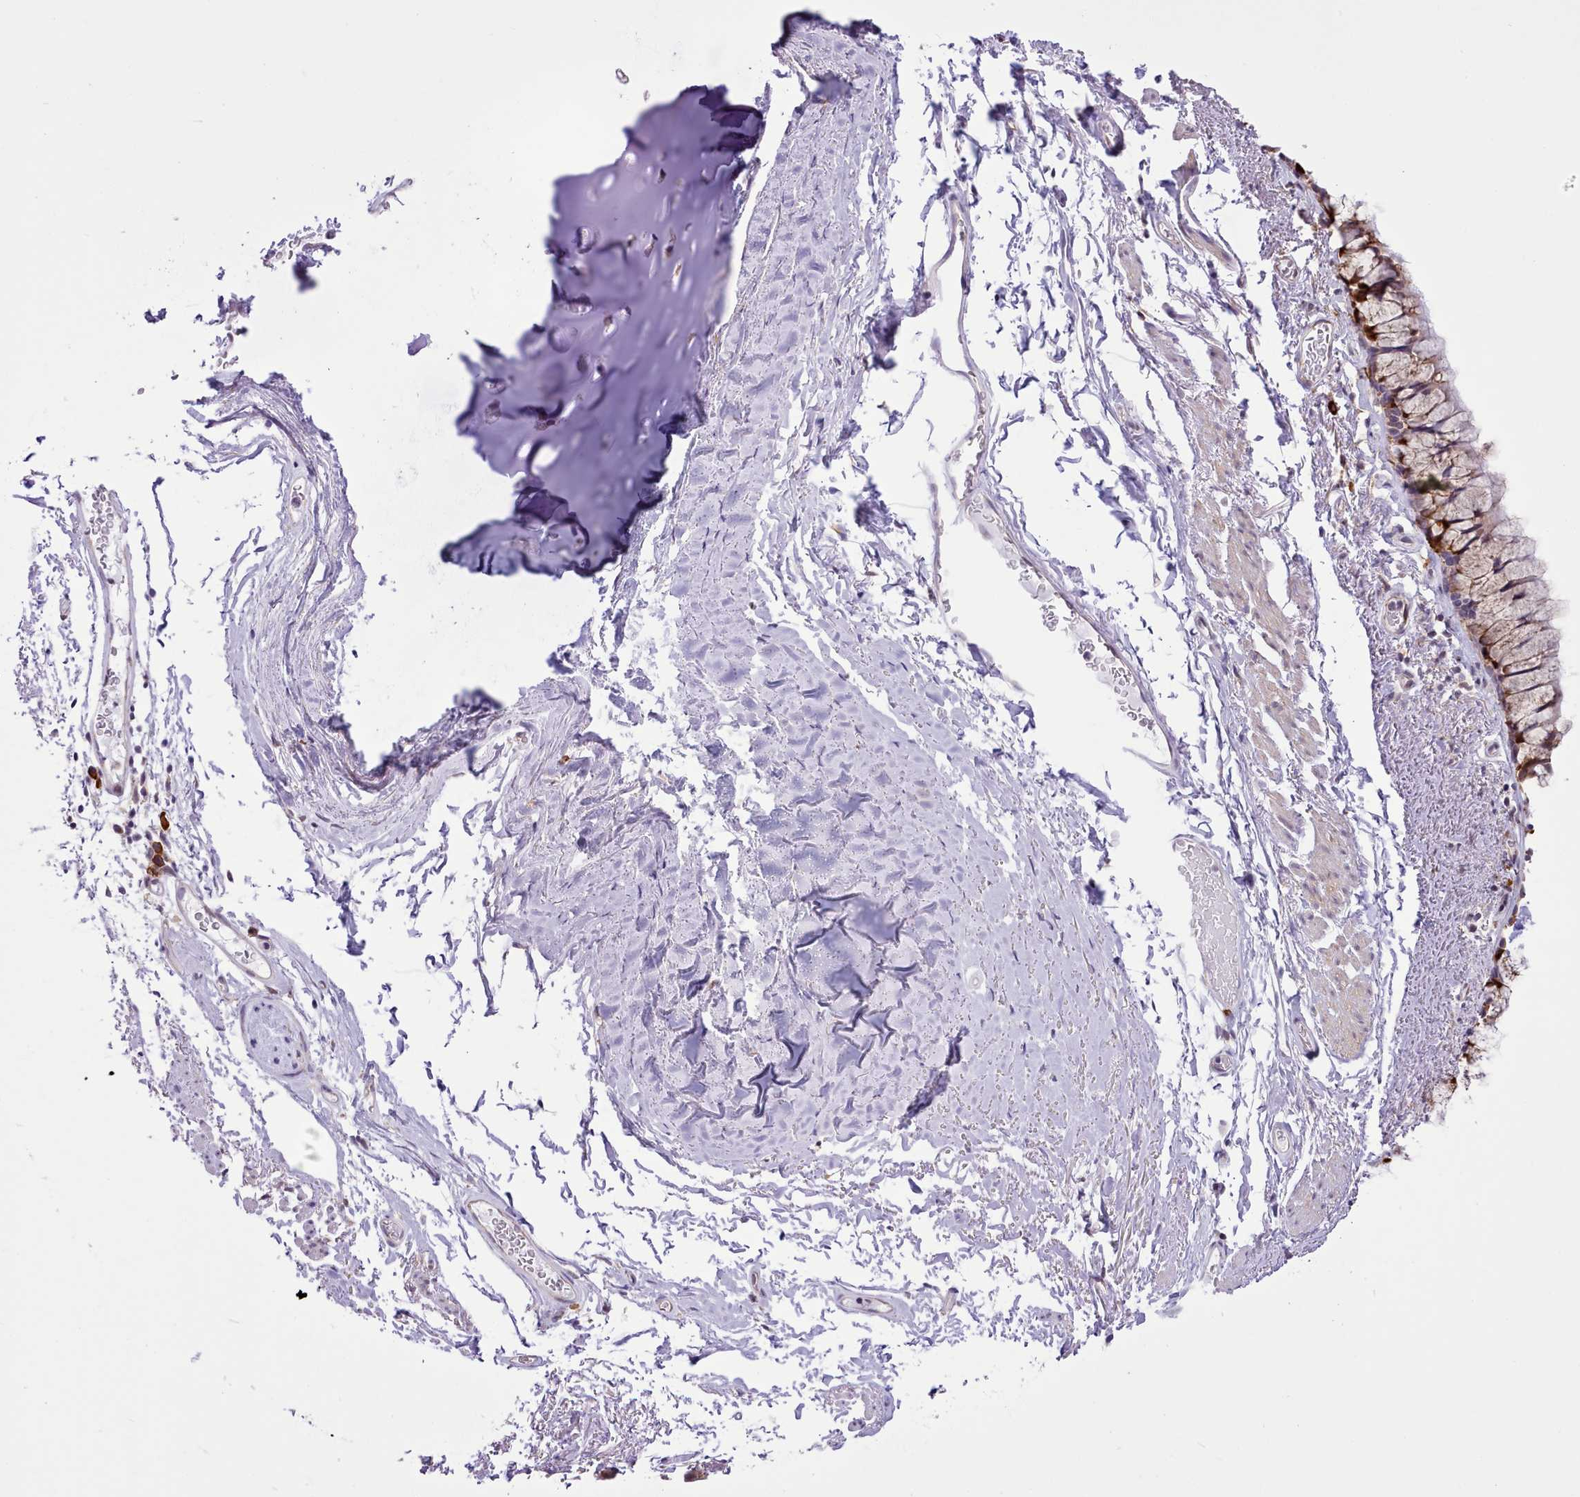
{"staining": {"intensity": "negative", "quantity": "none", "location": "none"}, "tissue": "adipose tissue", "cell_type": "Adipocytes", "image_type": "normal", "snomed": [{"axis": "morphology", "description": "Normal tissue, NOS"}, {"axis": "topography", "description": "Cartilage tissue"}, {"axis": "topography", "description": "Bronchus"}], "caption": "A high-resolution image shows immunohistochemistry staining of unremarkable adipose tissue, which reveals no significant staining in adipocytes. (Brightfield microscopy of DAB (3,3'-diaminobenzidine) IHC at high magnification).", "gene": "SEC61B", "patient": {"sex": "female", "age": 73}}